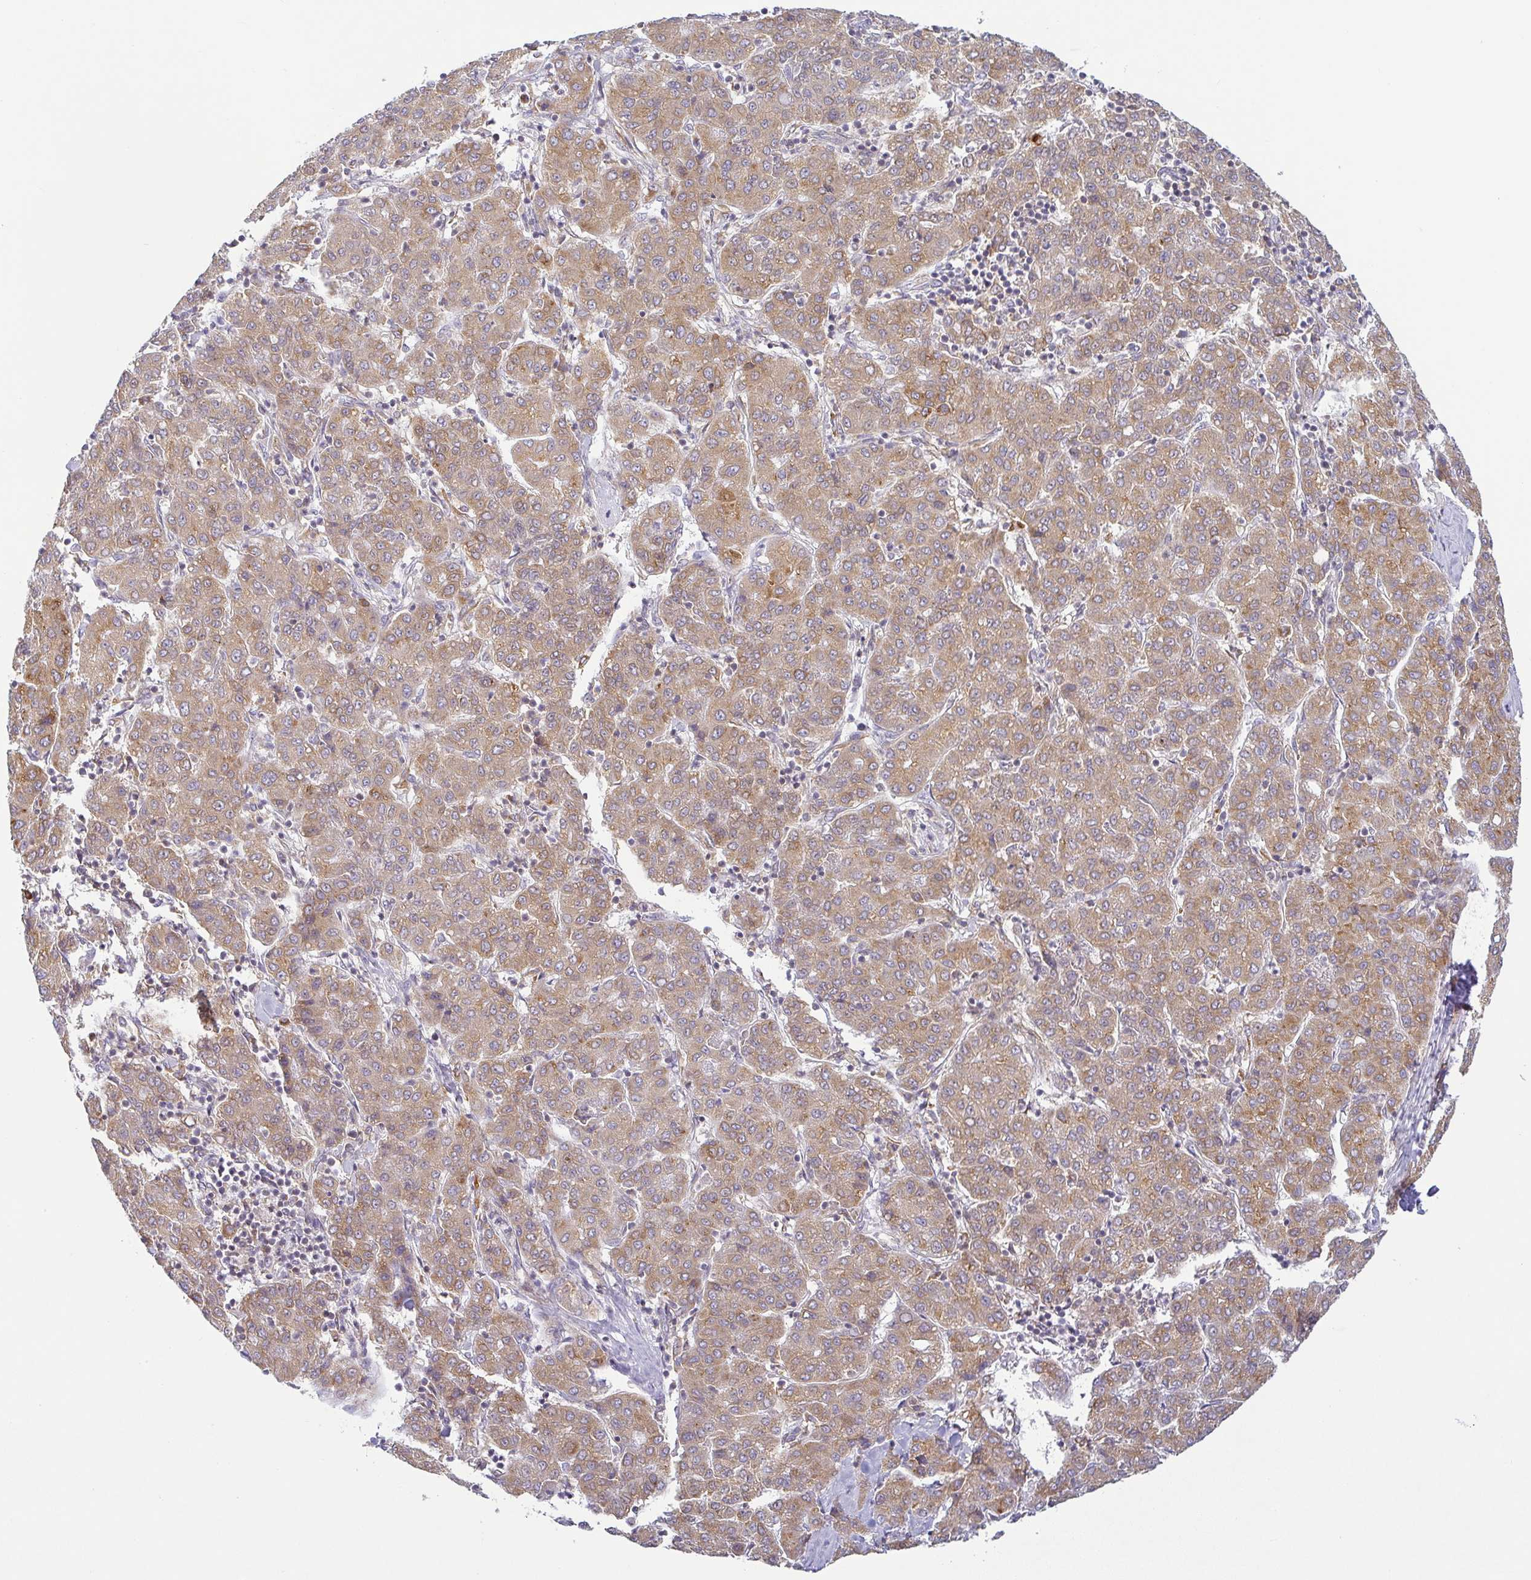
{"staining": {"intensity": "moderate", "quantity": ">75%", "location": "cytoplasmic/membranous"}, "tissue": "liver cancer", "cell_type": "Tumor cells", "image_type": "cancer", "snomed": [{"axis": "morphology", "description": "Carcinoma, Hepatocellular, NOS"}, {"axis": "topography", "description": "Liver"}], "caption": "Immunohistochemical staining of liver hepatocellular carcinoma demonstrates moderate cytoplasmic/membranous protein positivity in about >75% of tumor cells.", "gene": "DERL2", "patient": {"sex": "male", "age": 65}}